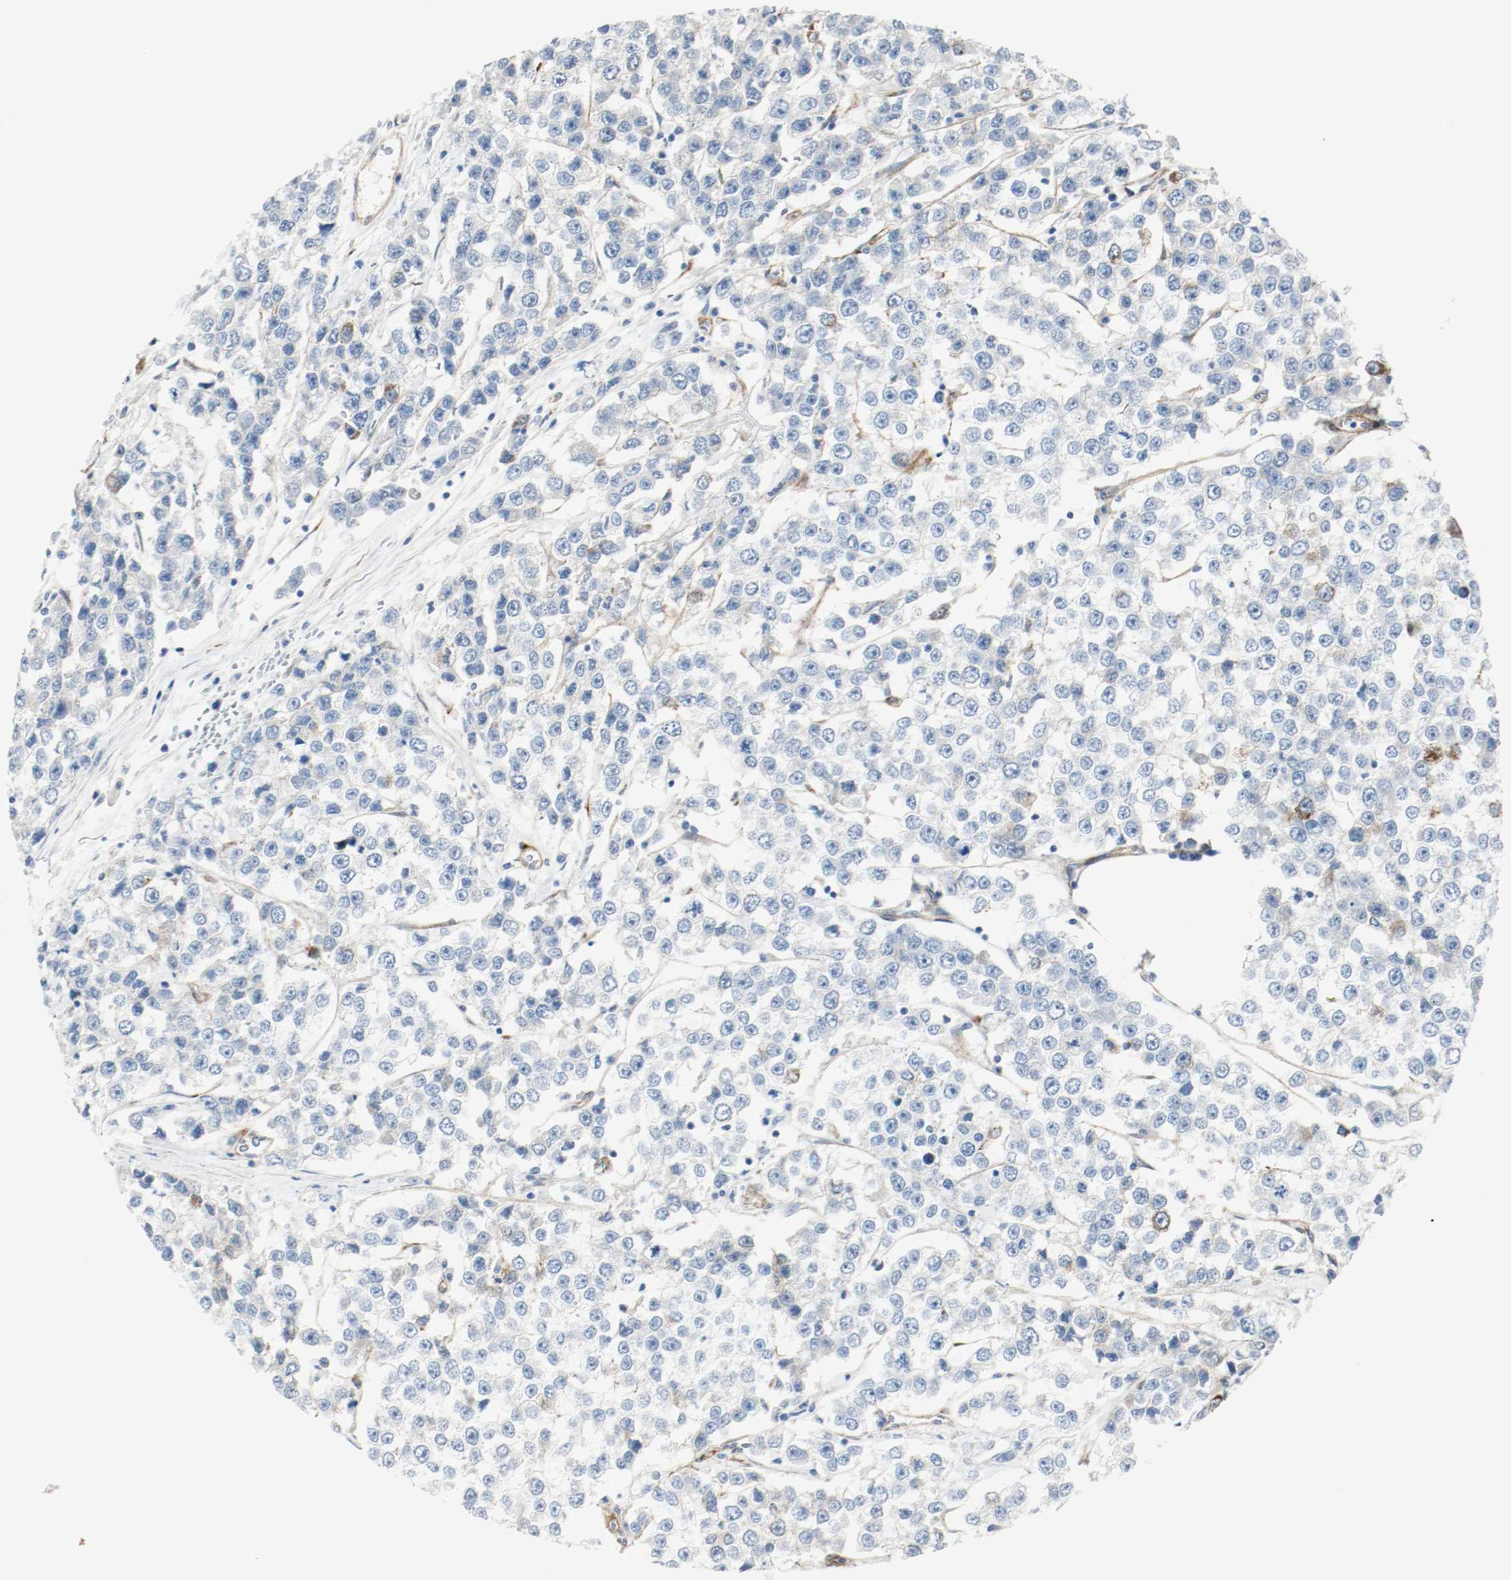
{"staining": {"intensity": "negative", "quantity": "none", "location": "none"}, "tissue": "testis cancer", "cell_type": "Tumor cells", "image_type": "cancer", "snomed": [{"axis": "morphology", "description": "Seminoma, NOS"}, {"axis": "morphology", "description": "Carcinoma, Embryonal, NOS"}, {"axis": "topography", "description": "Testis"}], "caption": "The micrograph reveals no significant expression in tumor cells of testis cancer. (Stains: DAB immunohistochemistry with hematoxylin counter stain, Microscopy: brightfield microscopy at high magnification).", "gene": "LAMB1", "patient": {"sex": "male", "age": 52}}